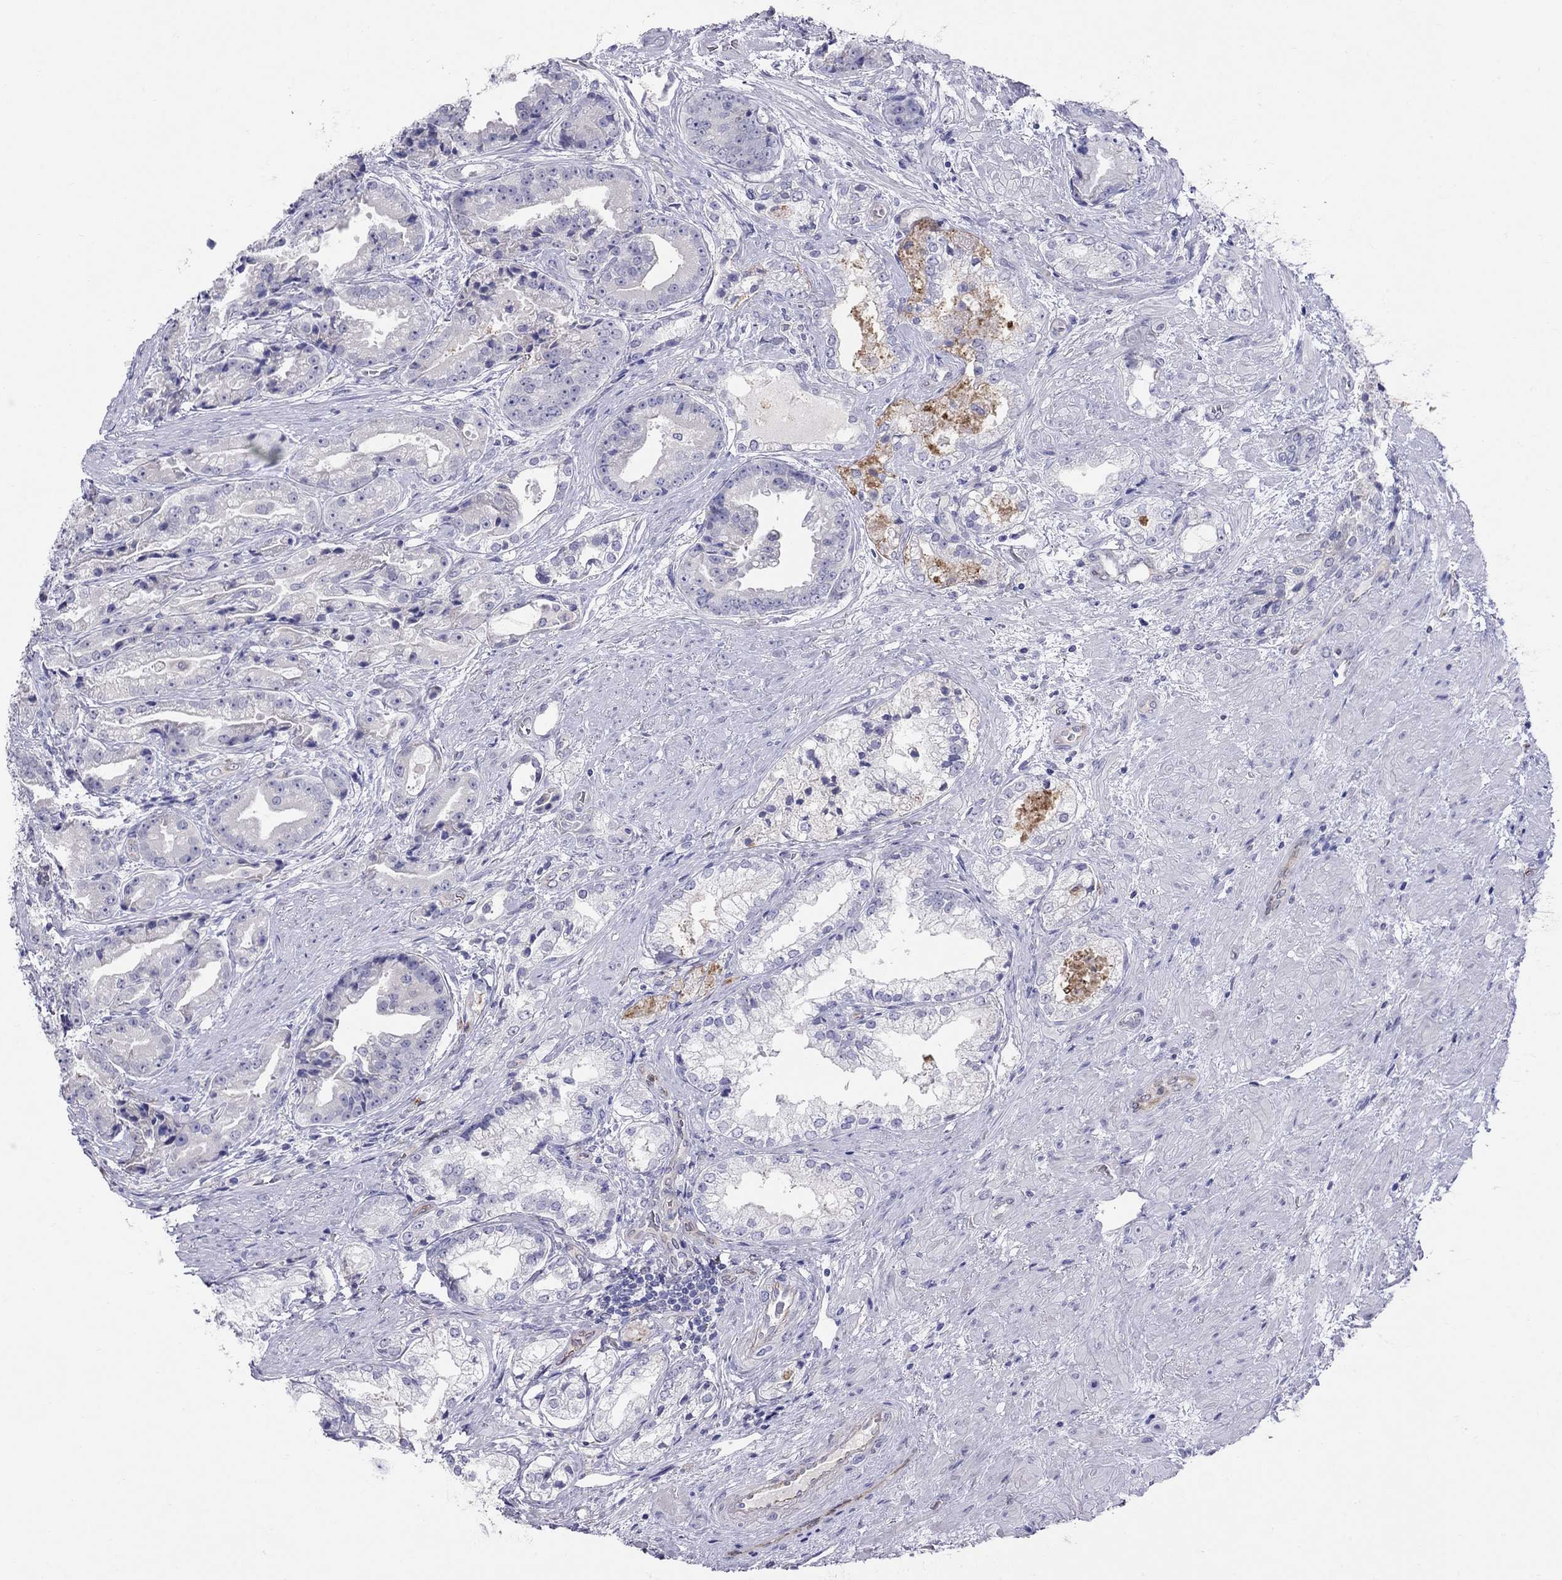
{"staining": {"intensity": "negative", "quantity": "none", "location": "none"}, "tissue": "prostate cancer", "cell_type": "Tumor cells", "image_type": "cancer", "snomed": [{"axis": "morphology", "description": "Adenocarcinoma, NOS"}, {"axis": "morphology", "description": "Adenocarcinoma, High grade"}, {"axis": "topography", "description": "Prostate"}], "caption": "IHC photomicrograph of human adenocarcinoma (prostate) stained for a protein (brown), which shows no staining in tumor cells. (DAB IHC visualized using brightfield microscopy, high magnification).", "gene": "SPINT4", "patient": {"sex": "male", "age": 64}}